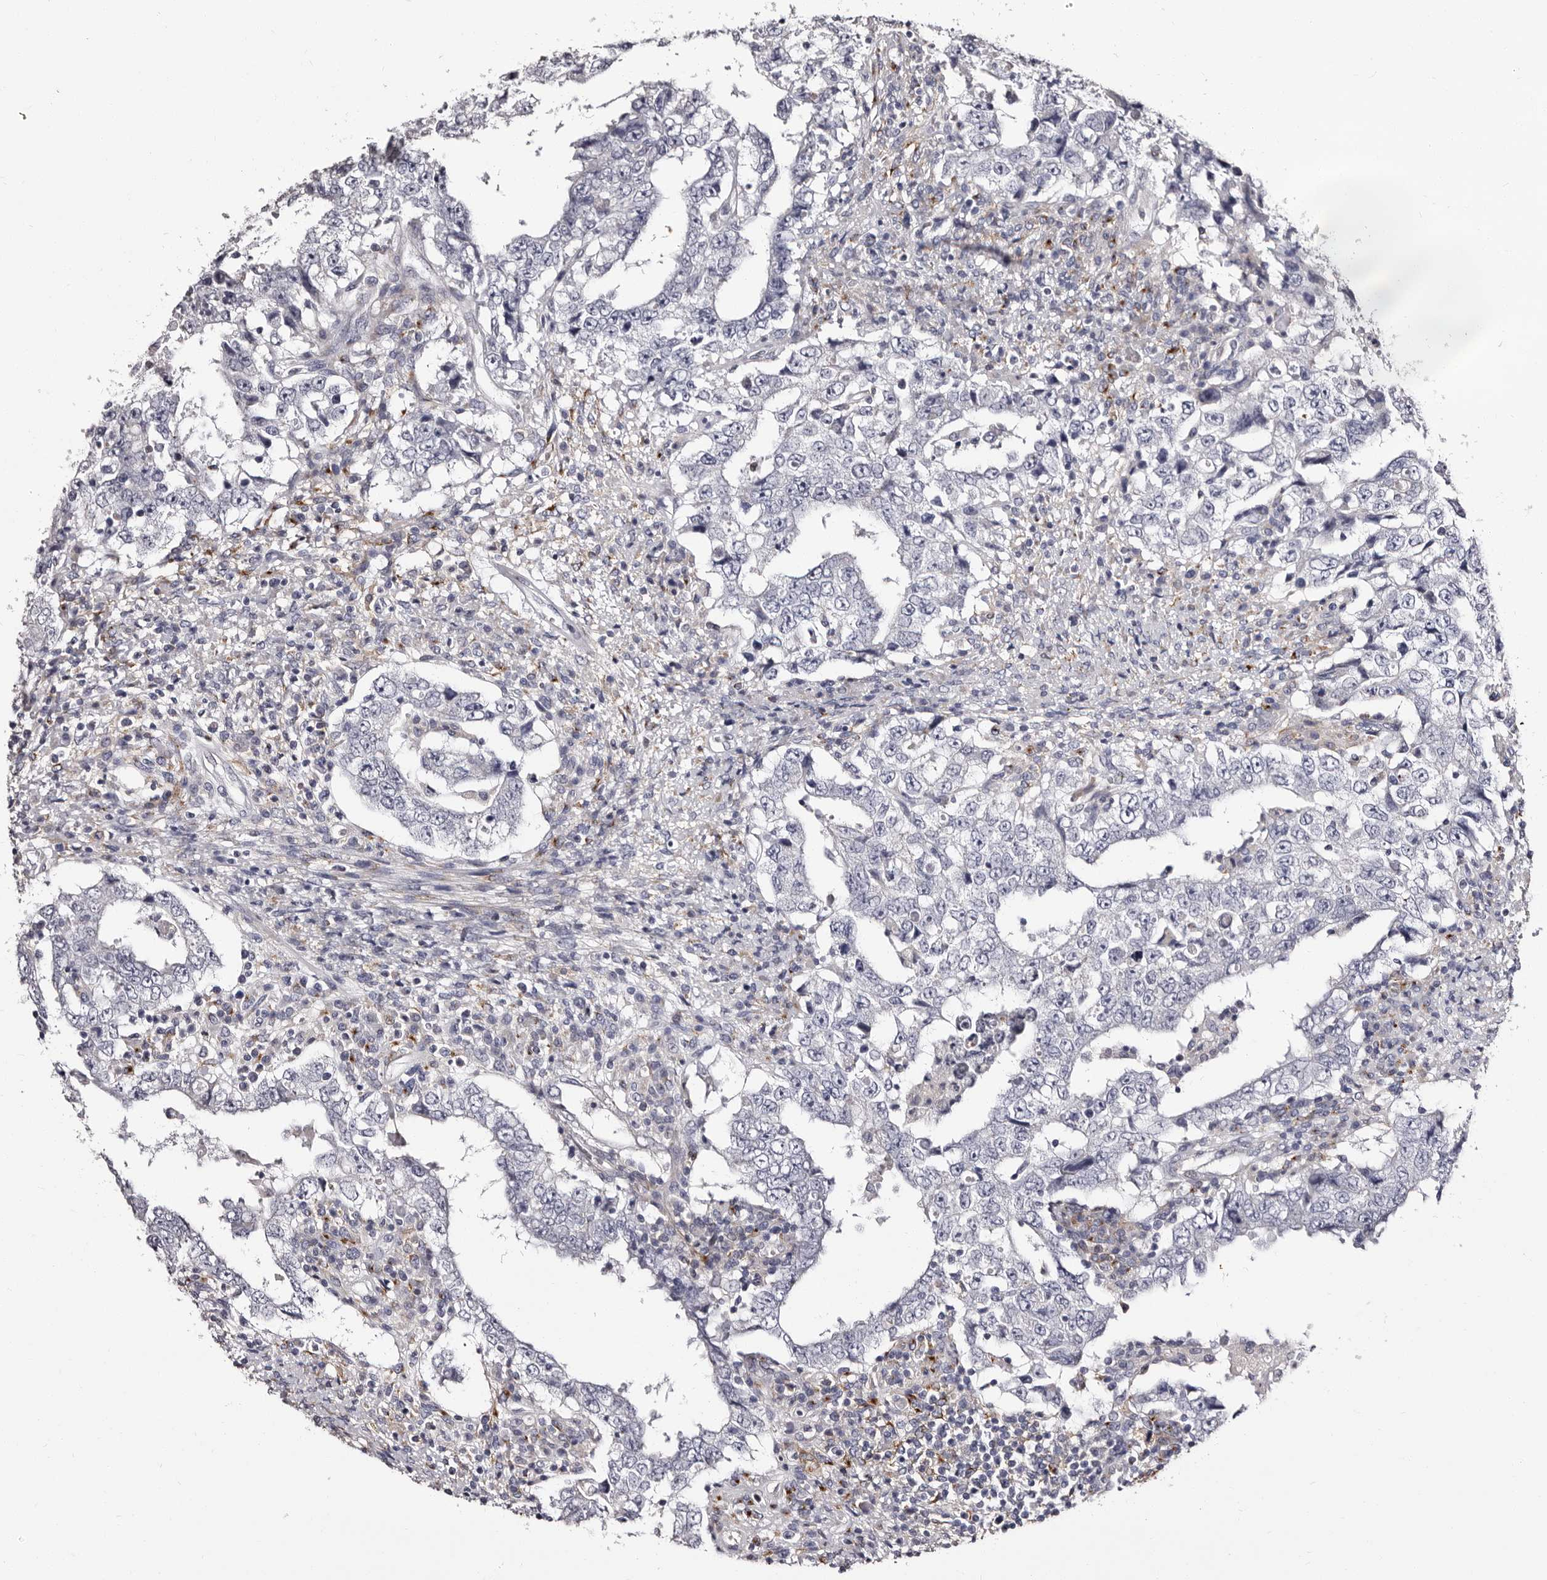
{"staining": {"intensity": "negative", "quantity": "none", "location": "none"}, "tissue": "testis cancer", "cell_type": "Tumor cells", "image_type": "cancer", "snomed": [{"axis": "morphology", "description": "Carcinoma, Embryonal, NOS"}, {"axis": "topography", "description": "Testis"}], "caption": "DAB immunohistochemical staining of human embryonal carcinoma (testis) demonstrates no significant staining in tumor cells.", "gene": "AUNIP", "patient": {"sex": "male", "age": 26}}